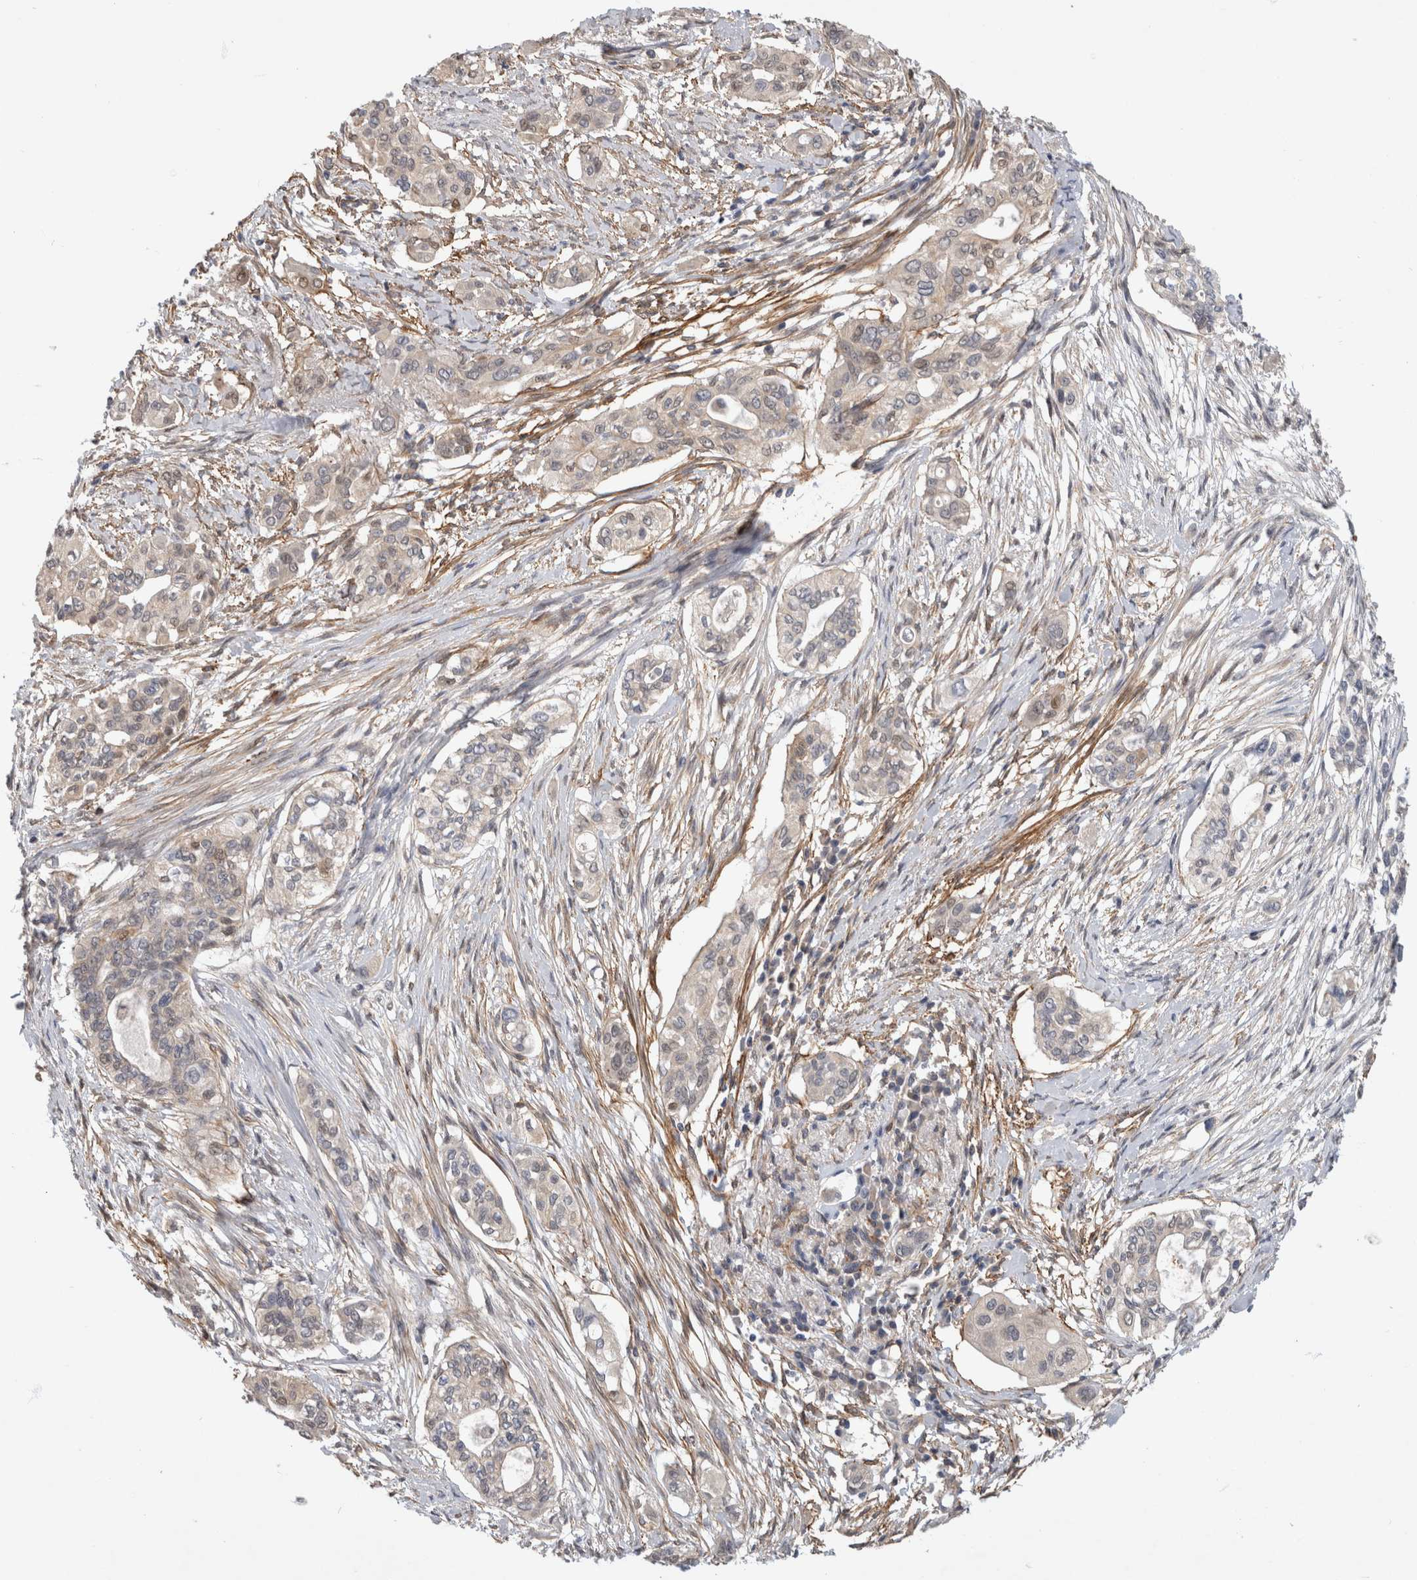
{"staining": {"intensity": "weak", "quantity": "<25%", "location": "cytoplasmic/membranous,nuclear"}, "tissue": "pancreatic cancer", "cell_type": "Tumor cells", "image_type": "cancer", "snomed": [{"axis": "morphology", "description": "Adenocarcinoma, NOS"}, {"axis": "topography", "description": "Pancreas"}], "caption": "Immunohistochemistry (IHC) of adenocarcinoma (pancreatic) shows no staining in tumor cells.", "gene": "PGM1", "patient": {"sex": "female", "age": 60}}